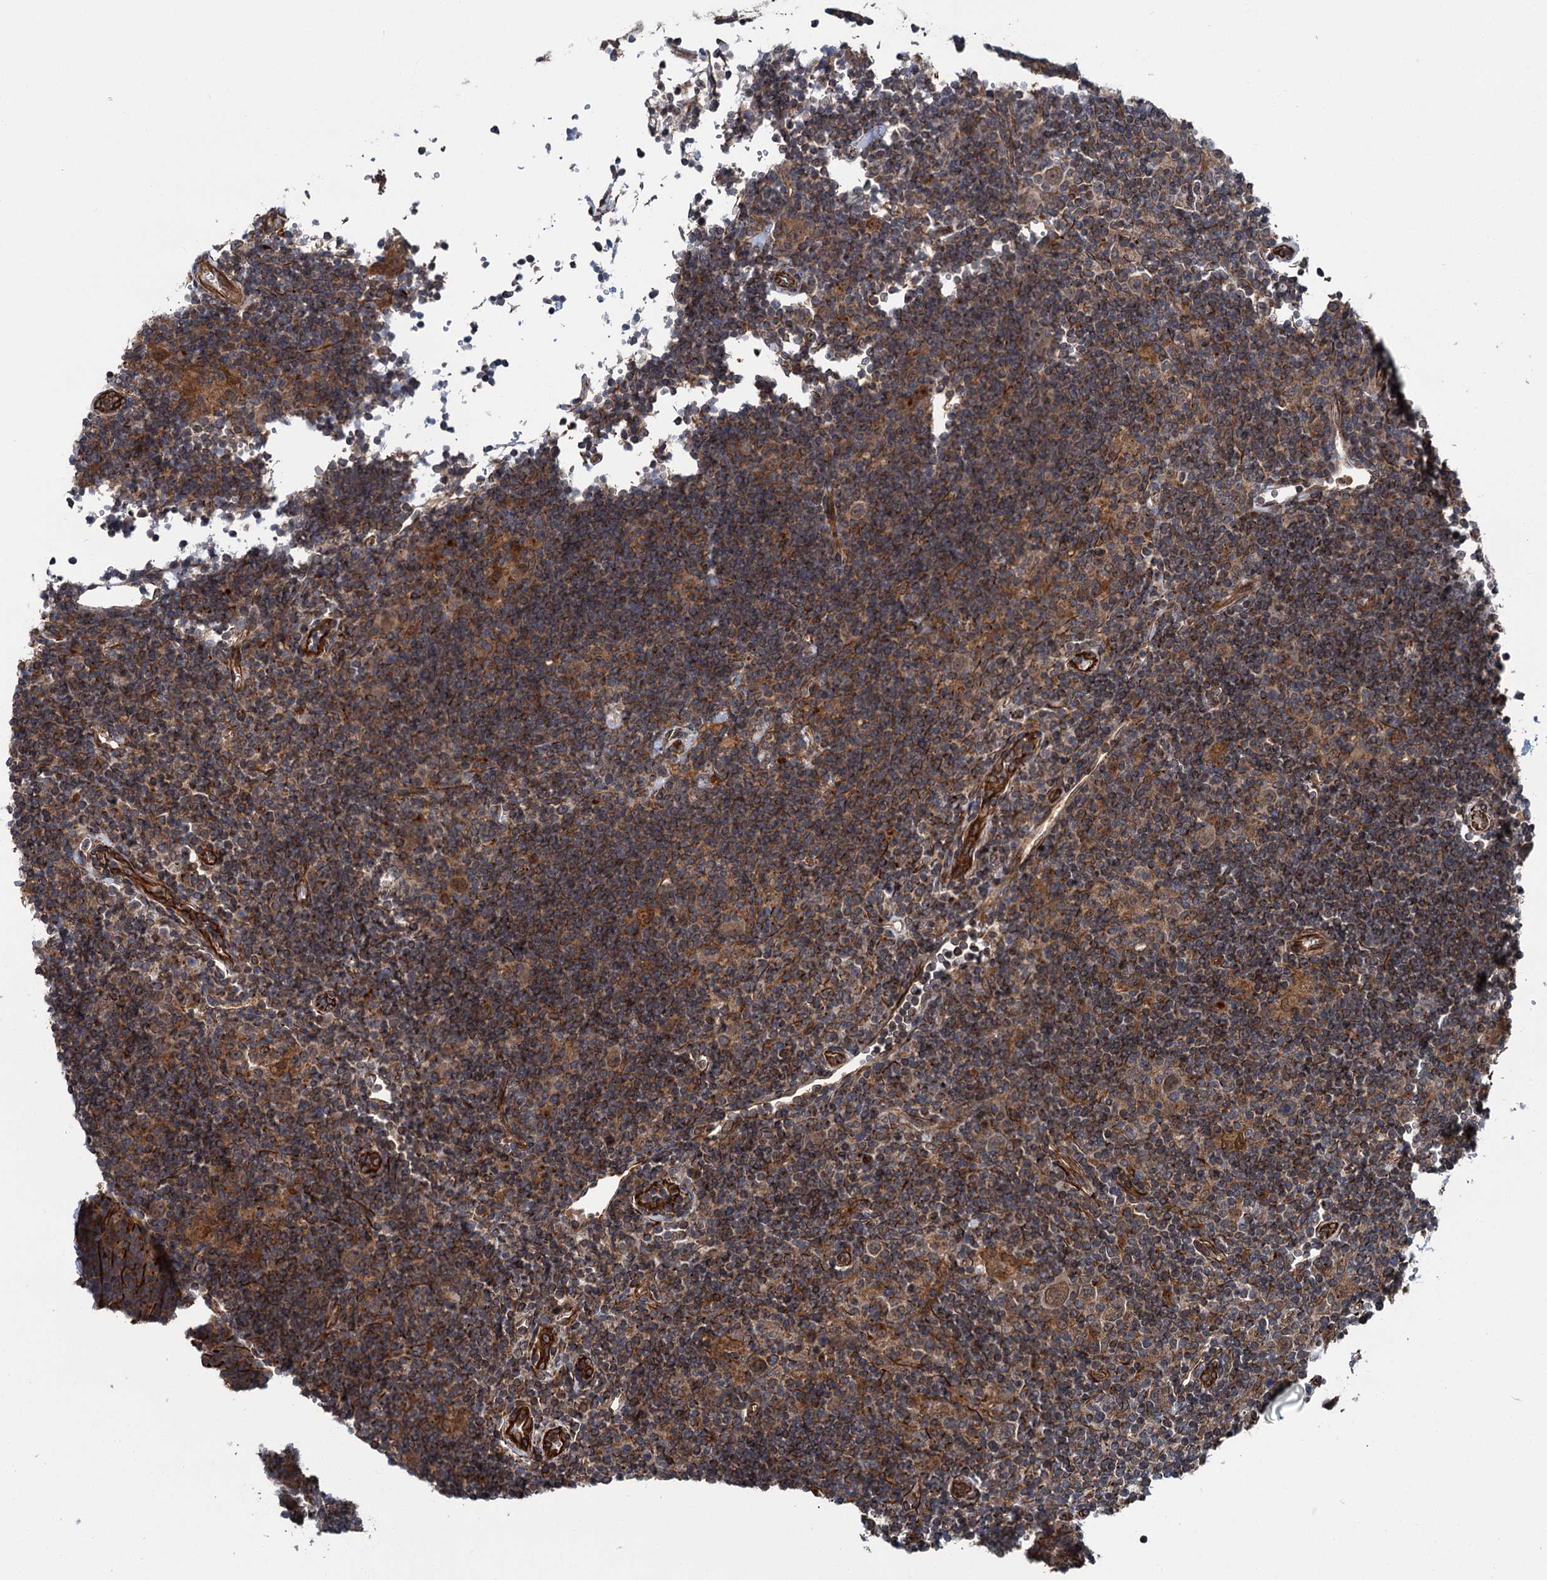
{"staining": {"intensity": "moderate", "quantity": "<25%", "location": "cytoplasmic/membranous,nuclear"}, "tissue": "lymphoma", "cell_type": "Tumor cells", "image_type": "cancer", "snomed": [{"axis": "morphology", "description": "Hodgkin's disease, NOS"}, {"axis": "topography", "description": "Lymph node"}], "caption": "Immunohistochemical staining of human lymphoma exhibits moderate cytoplasmic/membranous and nuclear protein positivity in approximately <25% of tumor cells. (Brightfield microscopy of DAB IHC at high magnification).", "gene": "ZFYVE19", "patient": {"sex": "female", "age": 57}}